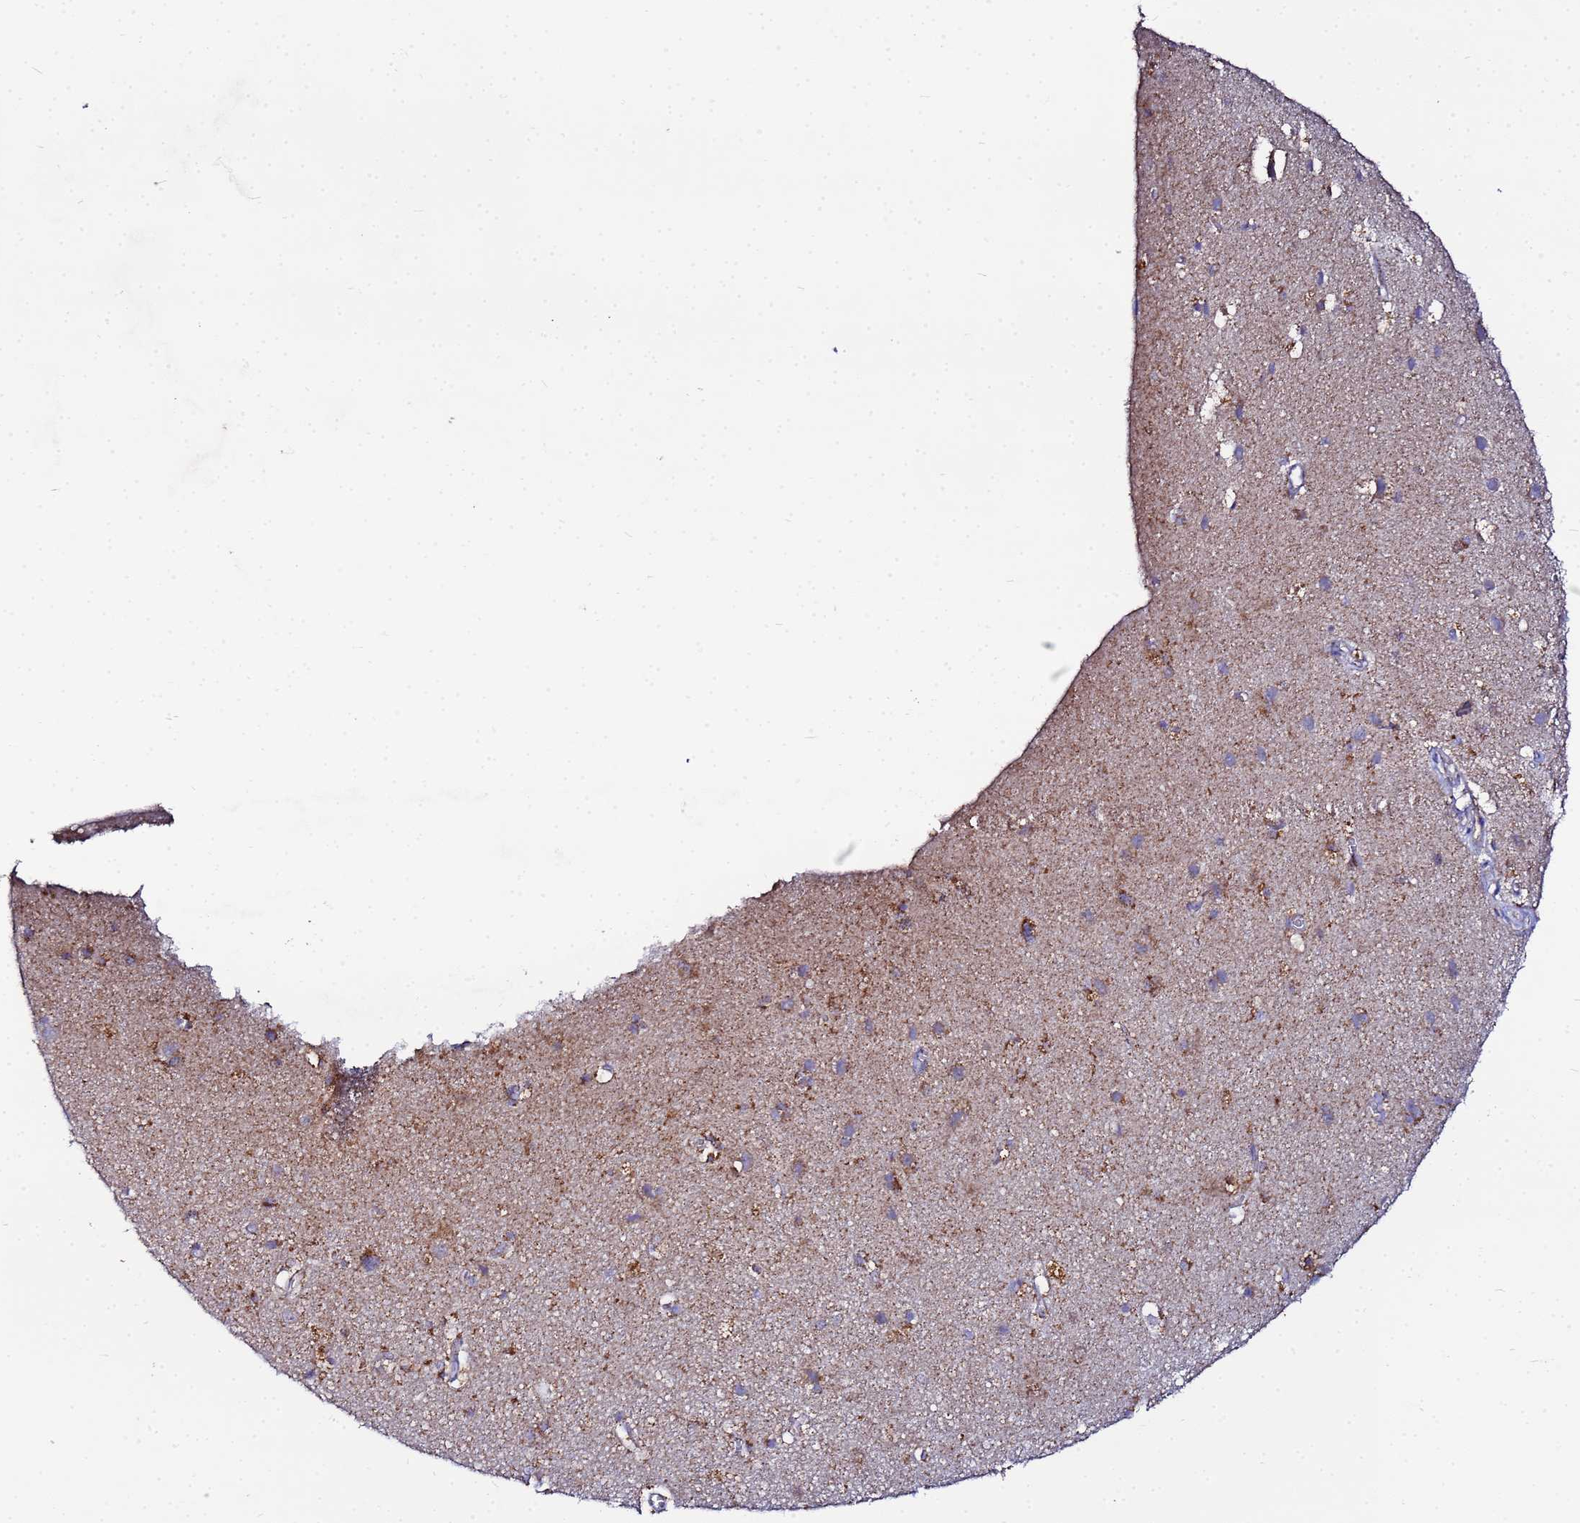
{"staining": {"intensity": "strong", "quantity": ">75%", "location": "cytoplasmic/membranous"}, "tissue": "cerebral cortex", "cell_type": "Endothelial cells", "image_type": "normal", "snomed": [{"axis": "morphology", "description": "Normal tissue, NOS"}, {"axis": "topography", "description": "Cerebral cortex"}], "caption": "IHC histopathology image of unremarkable human cerebral cortex stained for a protein (brown), which displays high levels of strong cytoplasmic/membranous positivity in approximately >75% of endothelial cells.", "gene": "FAHD2A", "patient": {"sex": "male", "age": 54}}